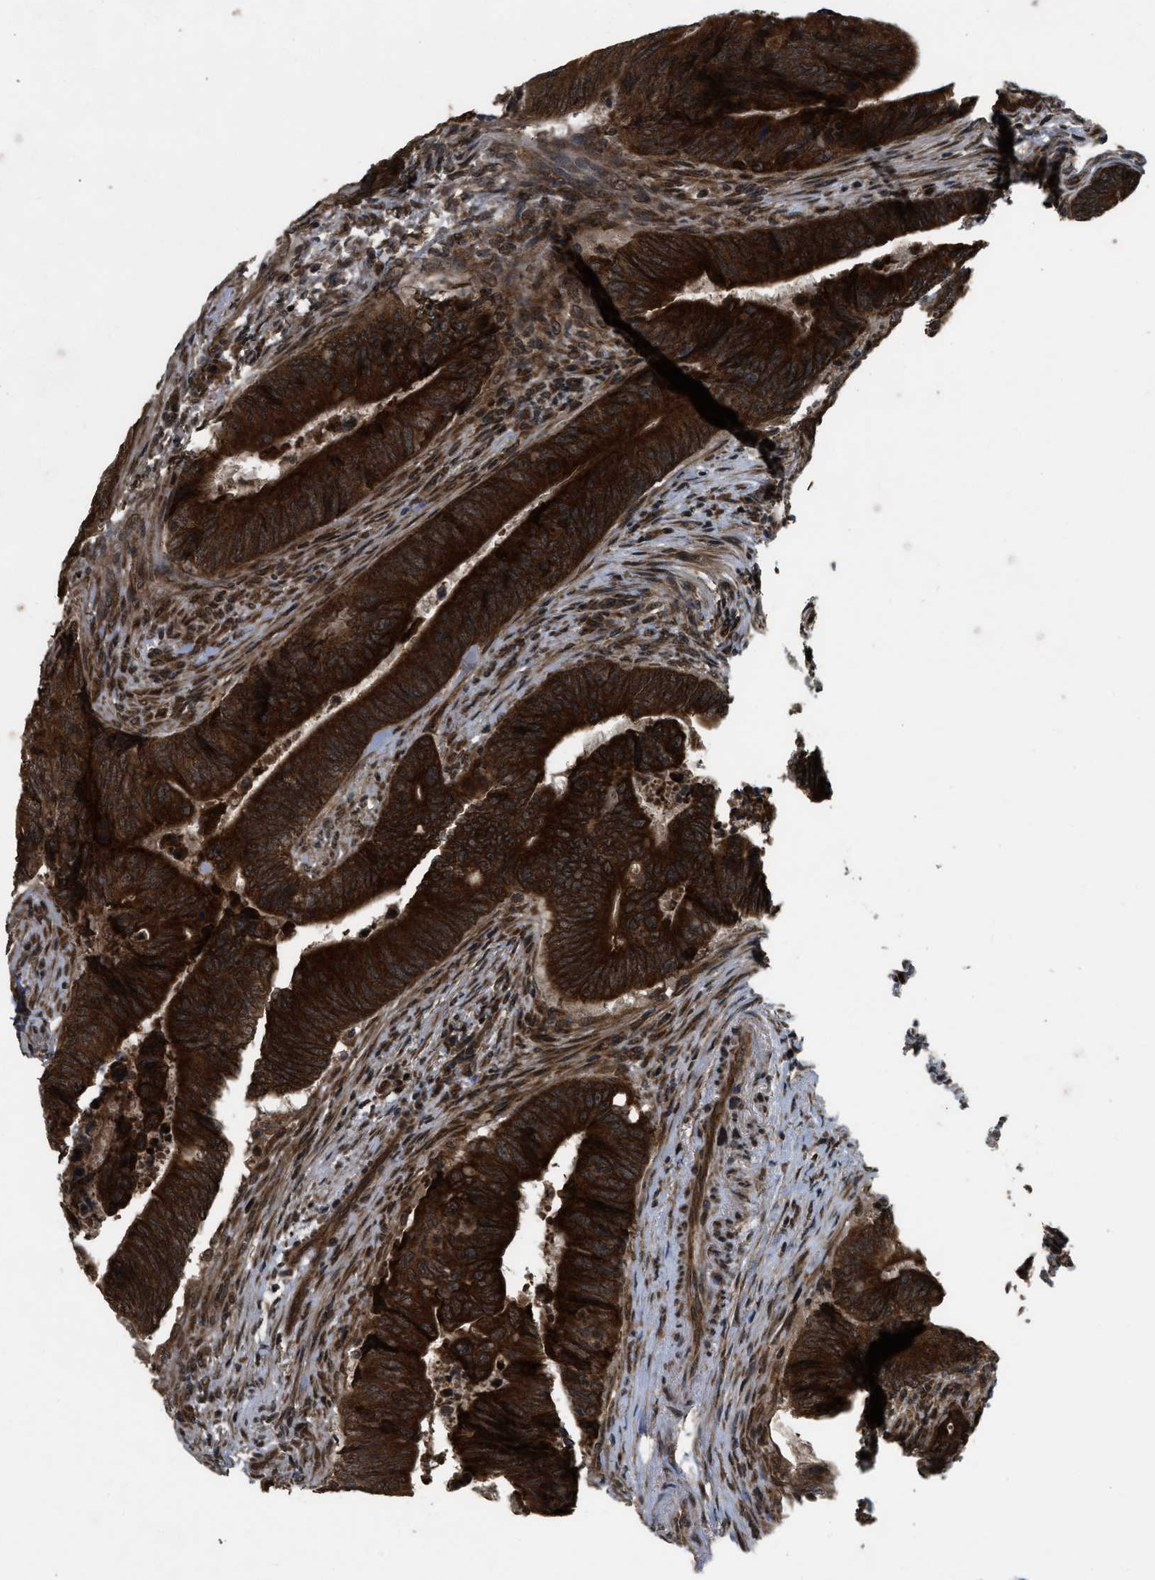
{"staining": {"intensity": "strong", "quantity": ">75%", "location": "cytoplasmic/membranous"}, "tissue": "colorectal cancer", "cell_type": "Tumor cells", "image_type": "cancer", "snomed": [{"axis": "morphology", "description": "Normal tissue, NOS"}, {"axis": "morphology", "description": "Adenocarcinoma, NOS"}, {"axis": "topography", "description": "Colon"}], "caption": "This histopathology image displays immunohistochemistry (IHC) staining of colorectal cancer (adenocarcinoma), with high strong cytoplasmic/membranous expression in about >75% of tumor cells.", "gene": "SPTLC1", "patient": {"sex": "male", "age": 56}}